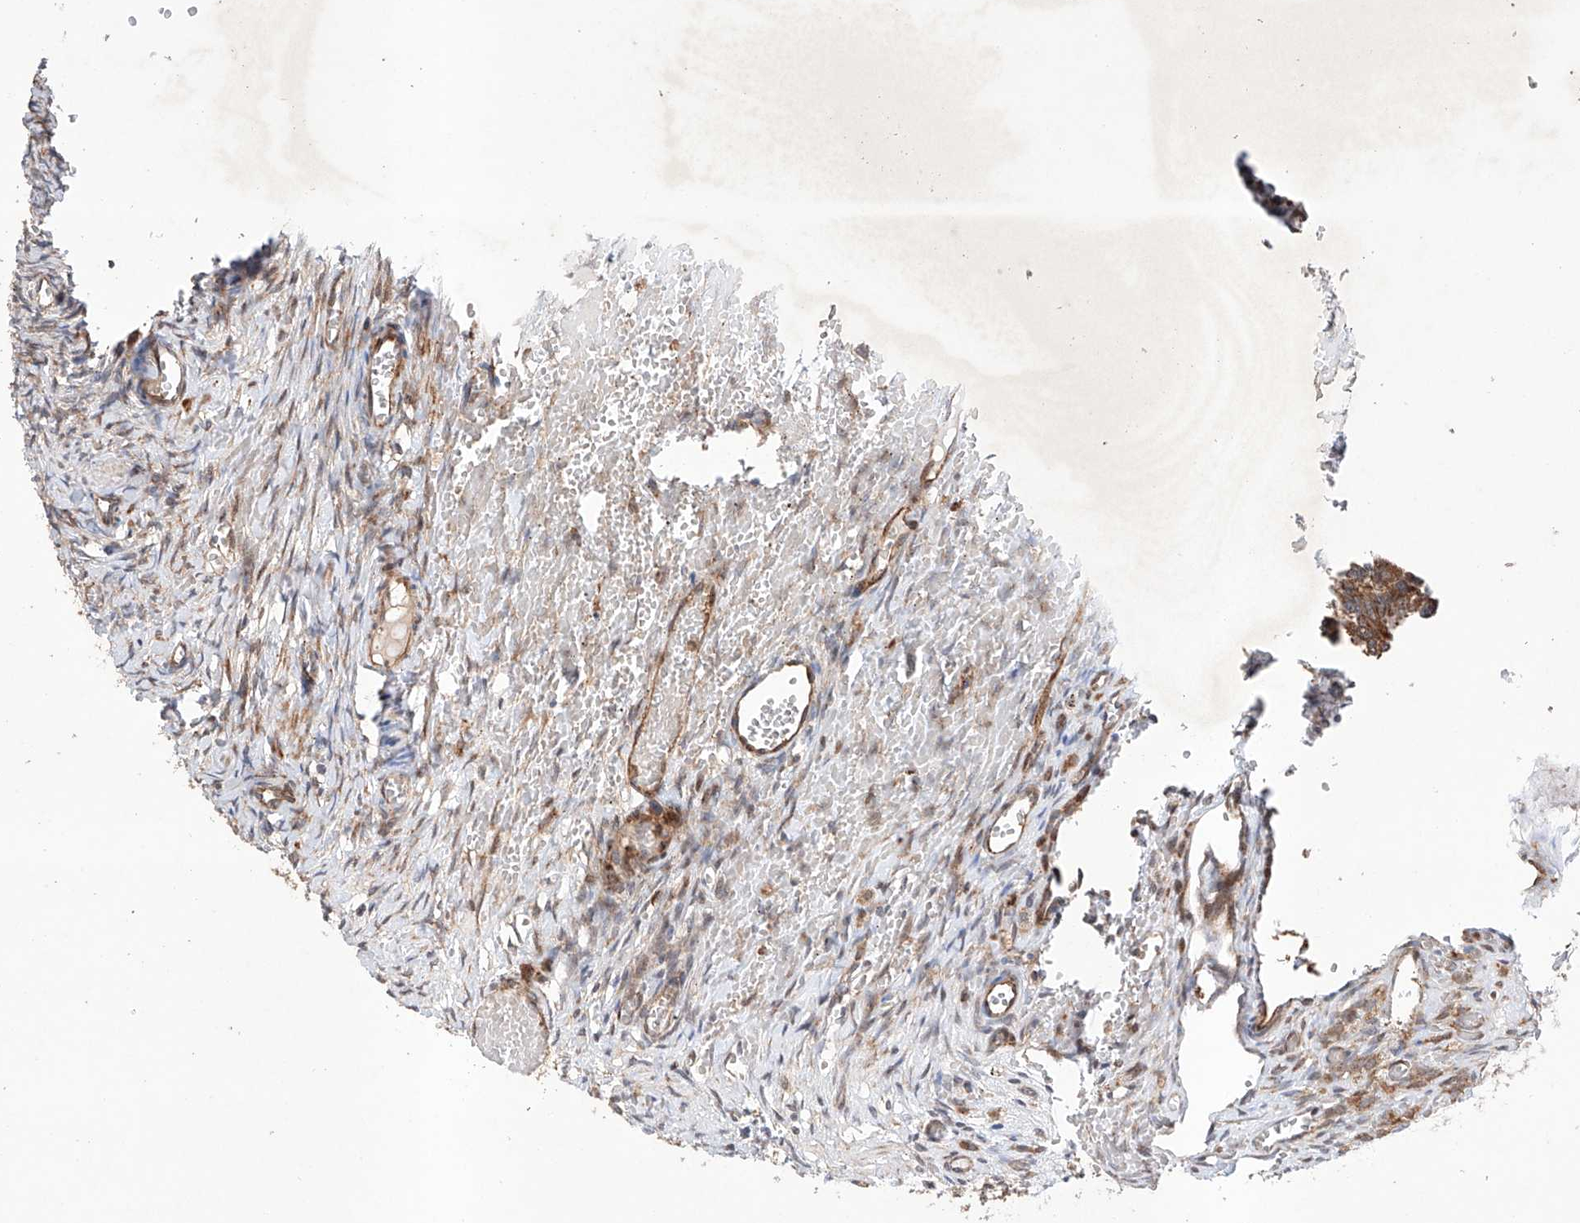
{"staining": {"intensity": "weak", "quantity": "25%-75%", "location": "cytoplasmic/membranous"}, "tissue": "ovary", "cell_type": "Ovarian stroma cells", "image_type": "normal", "snomed": [{"axis": "morphology", "description": "Adenocarcinoma, NOS"}, {"axis": "topography", "description": "Endometrium"}], "caption": "Immunohistochemical staining of normal ovary exhibits weak cytoplasmic/membranous protein positivity in about 25%-75% of ovarian stroma cells. (DAB (3,3'-diaminobenzidine) IHC, brown staining for protein, blue staining for nuclei).", "gene": "TIMM23", "patient": {"sex": "female", "age": 32}}